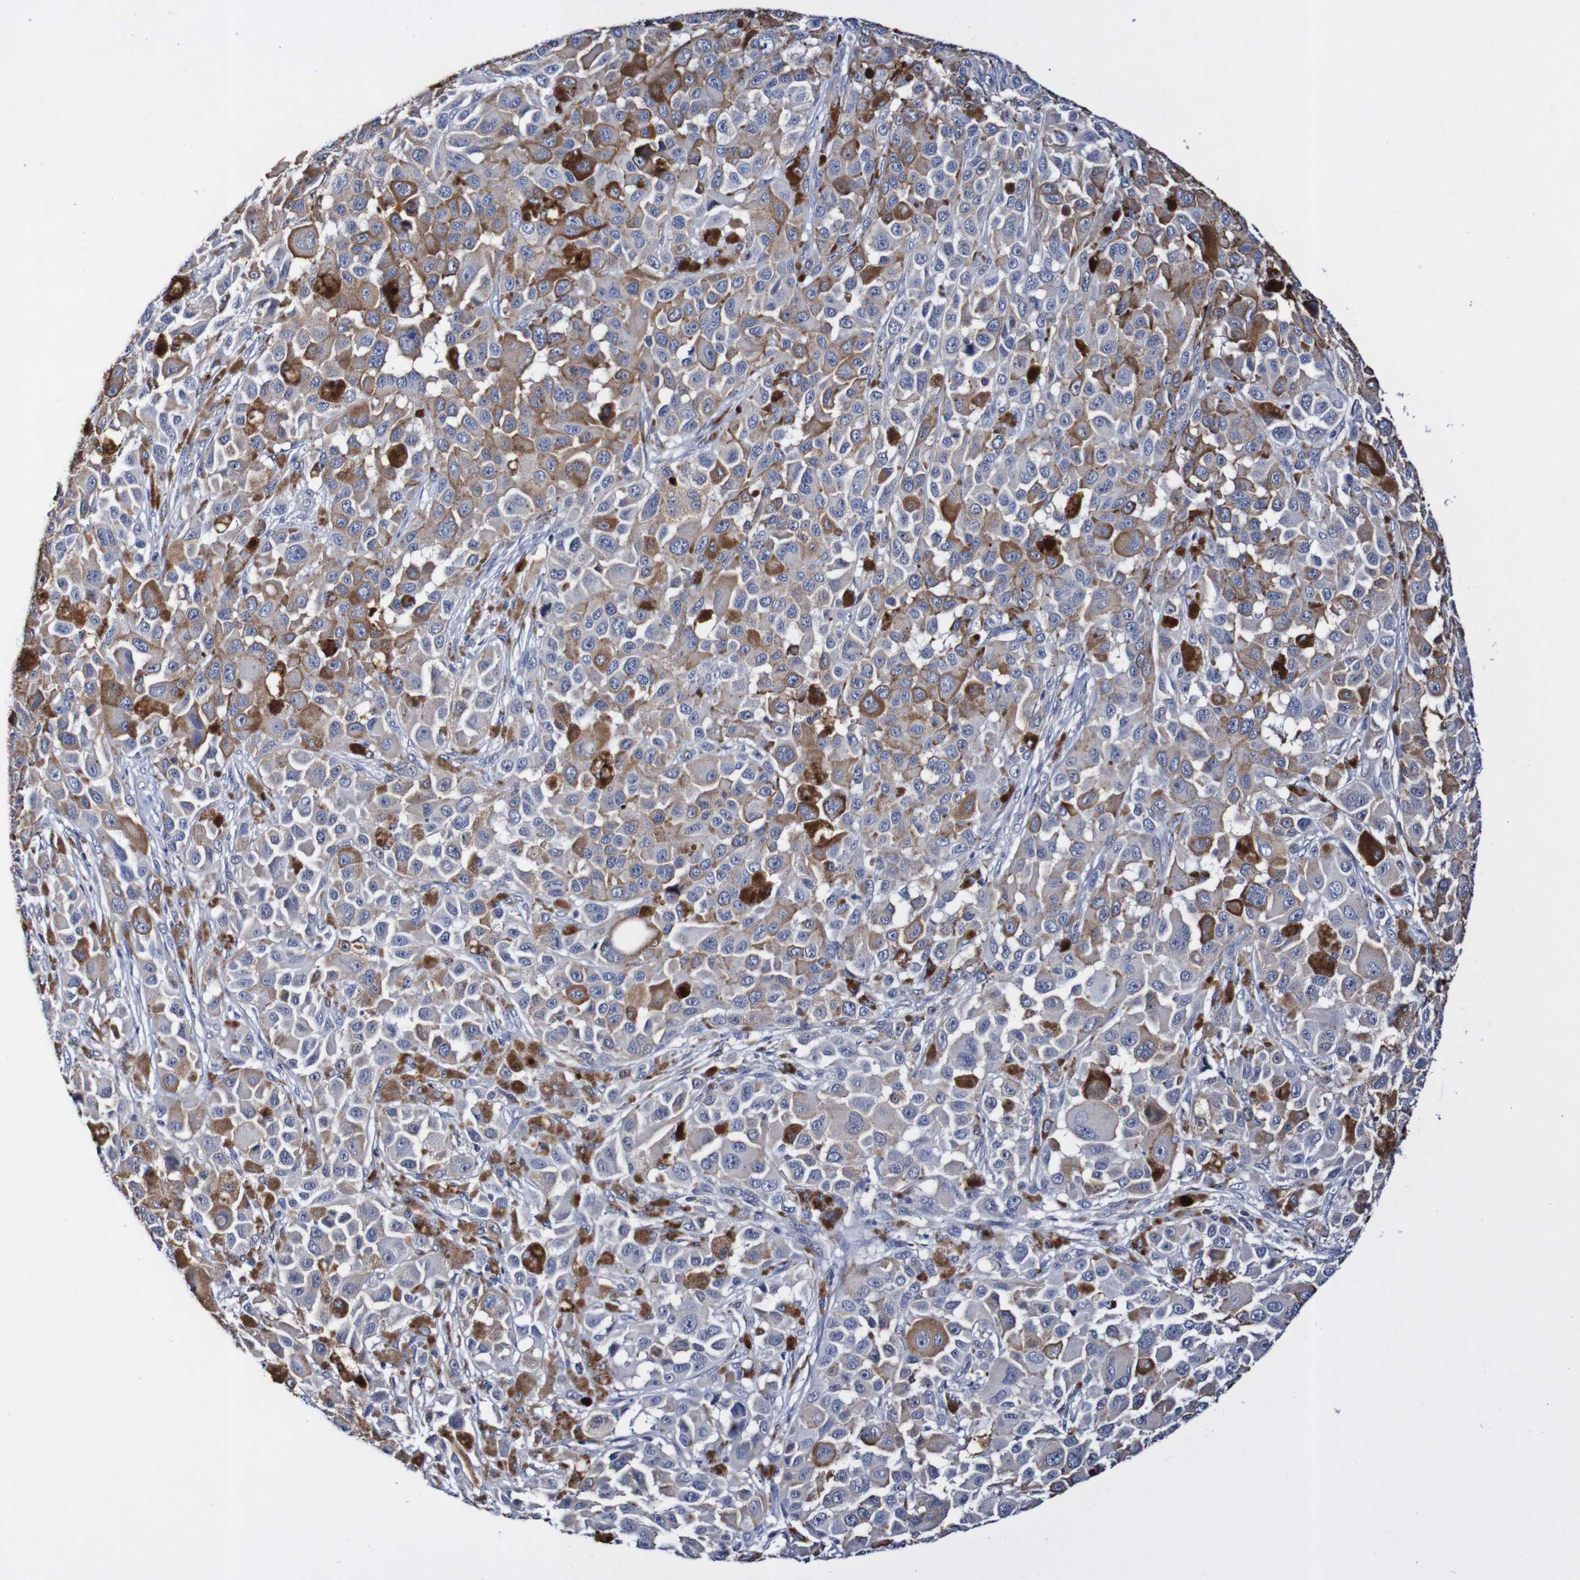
{"staining": {"intensity": "negative", "quantity": "none", "location": "none"}, "tissue": "melanoma", "cell_type": "Tumor cells", "image_type": "cancer", "snomed": [{"axis": "morphology", "description": "Malignant melanoma, NOS"}, {"axis": "topography", "description": "Skin"}], "caption": "IHC of malignant melanoma exhibits no positivity in tumor cells. (DAB IHC with hematoxylin counter stain).", "gene": "ACVR1C", "patient": {"sex": "male", "age": 96}}